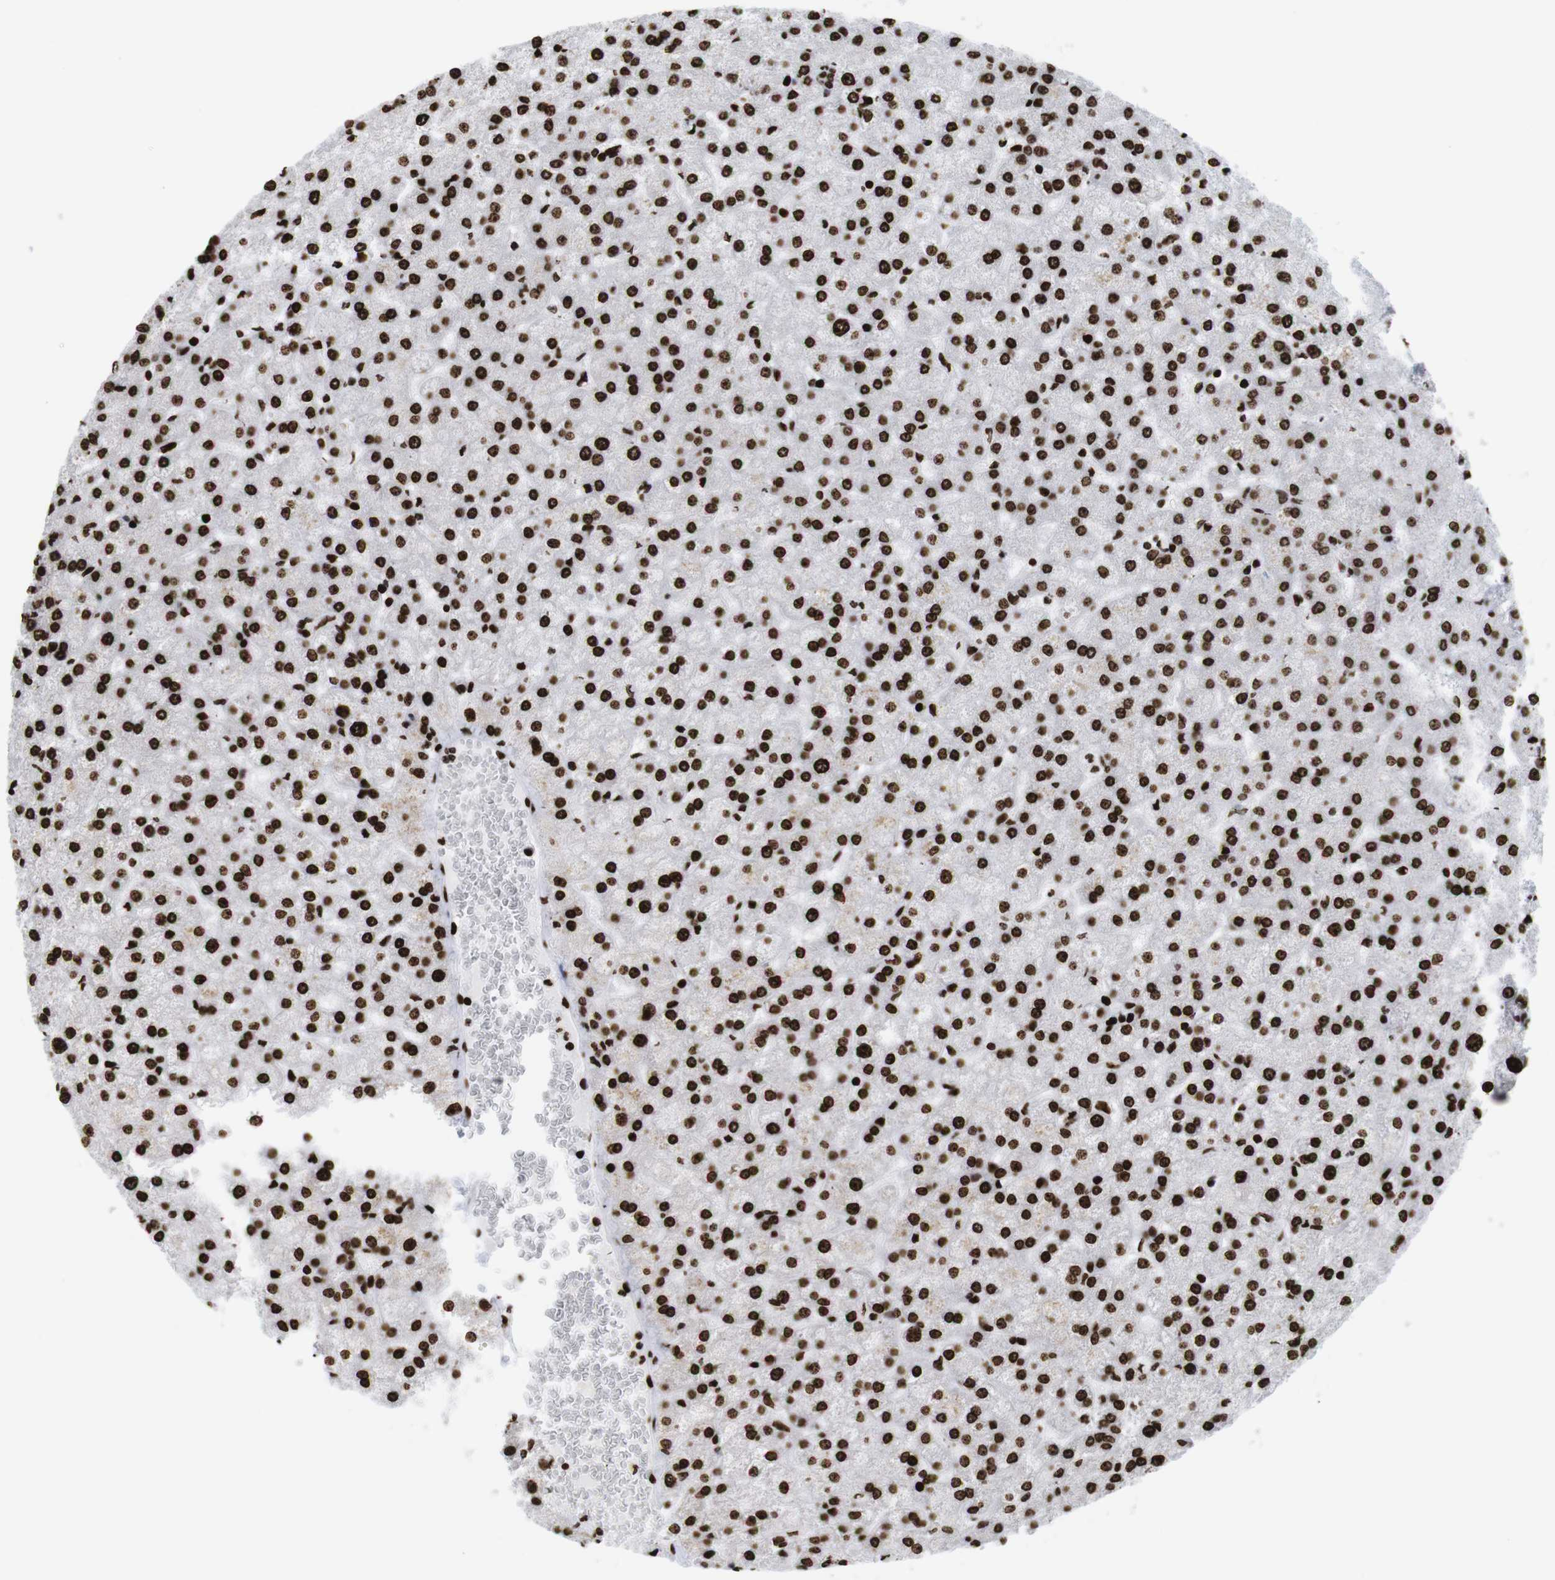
{"staining": {"intensity": "strong", "quantity": ">75%", "location": "nuclear"}, "tissue": "liver", "cell_type": "Hepatocytes", "image_type": "normal", "snomed": [{"axis": "morphology", "description": "Normal tissue, NOS"}, {"axis": "topography", "description": "Liver"}], "caption": "The photomicrograph displays immunohistochemical staining of normal liver. There is strong nuclear staining is present in about >75% of hepatocytes.", "gene": "H1", "patient": {"sex": "female", "age": 32}}